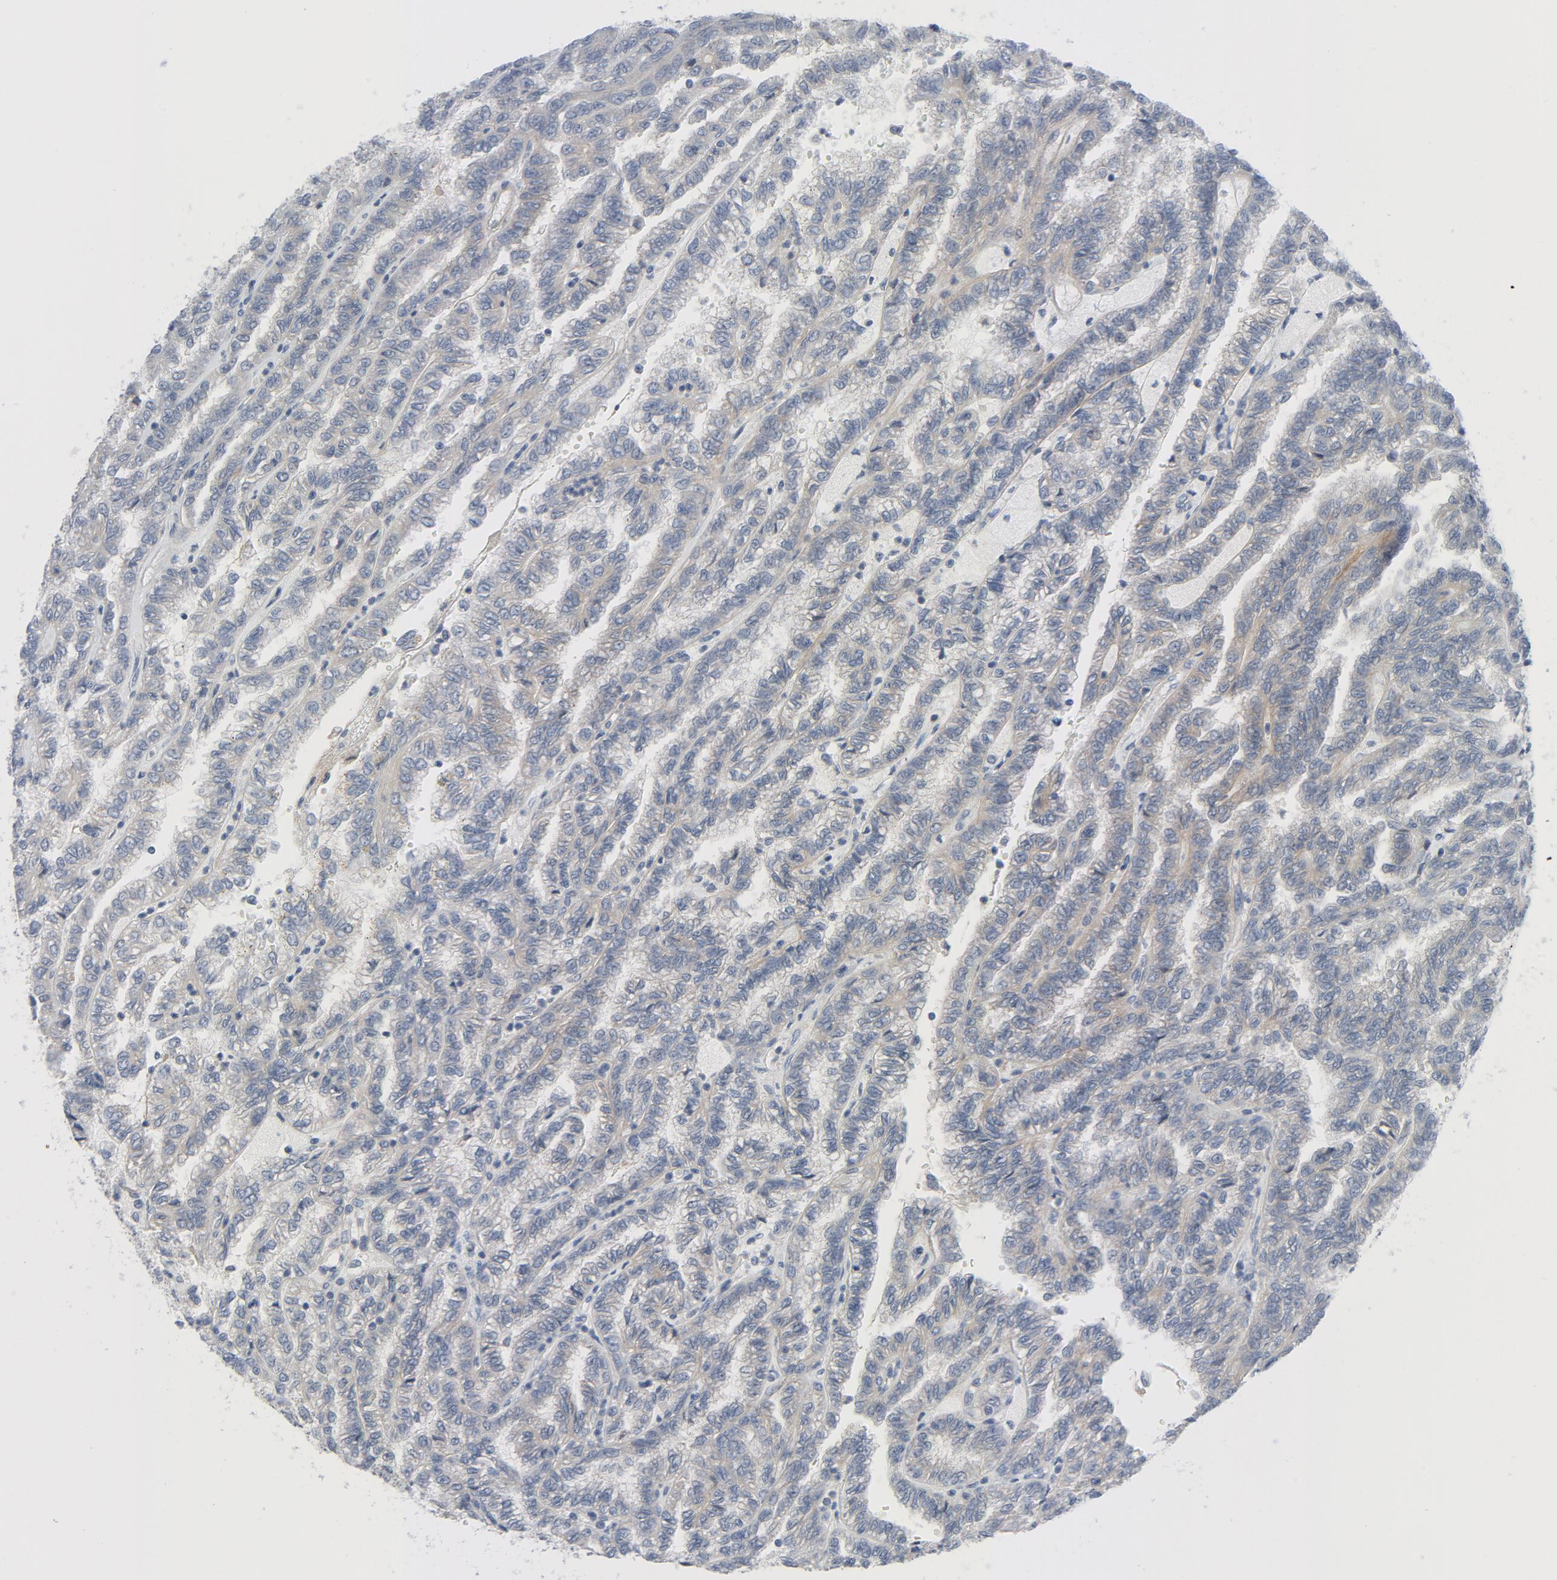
{"staining": {"intensity": "weak", "quantity": ">75%", "location": "cytoplasmic/membranous"}, "tissue": "renal cancer", "cell_type": "Tumor cells", "image_type": "cancer", "snomed": [{"axis": "morphology", "description": "Inflammation, NOS"}, {"axis": "morphology", "description": "Adenocarcinoma, NOS"}, {"axis": "topography", "description": "Kidney"}], "caption": "Tumor cells show low levels of weak cytoplasmic/membranous staining in approximately >75% of cells in adenocarcinoma (renal).", "gene": "TSG101", "patient": {"sex": "male", "age": 68}}